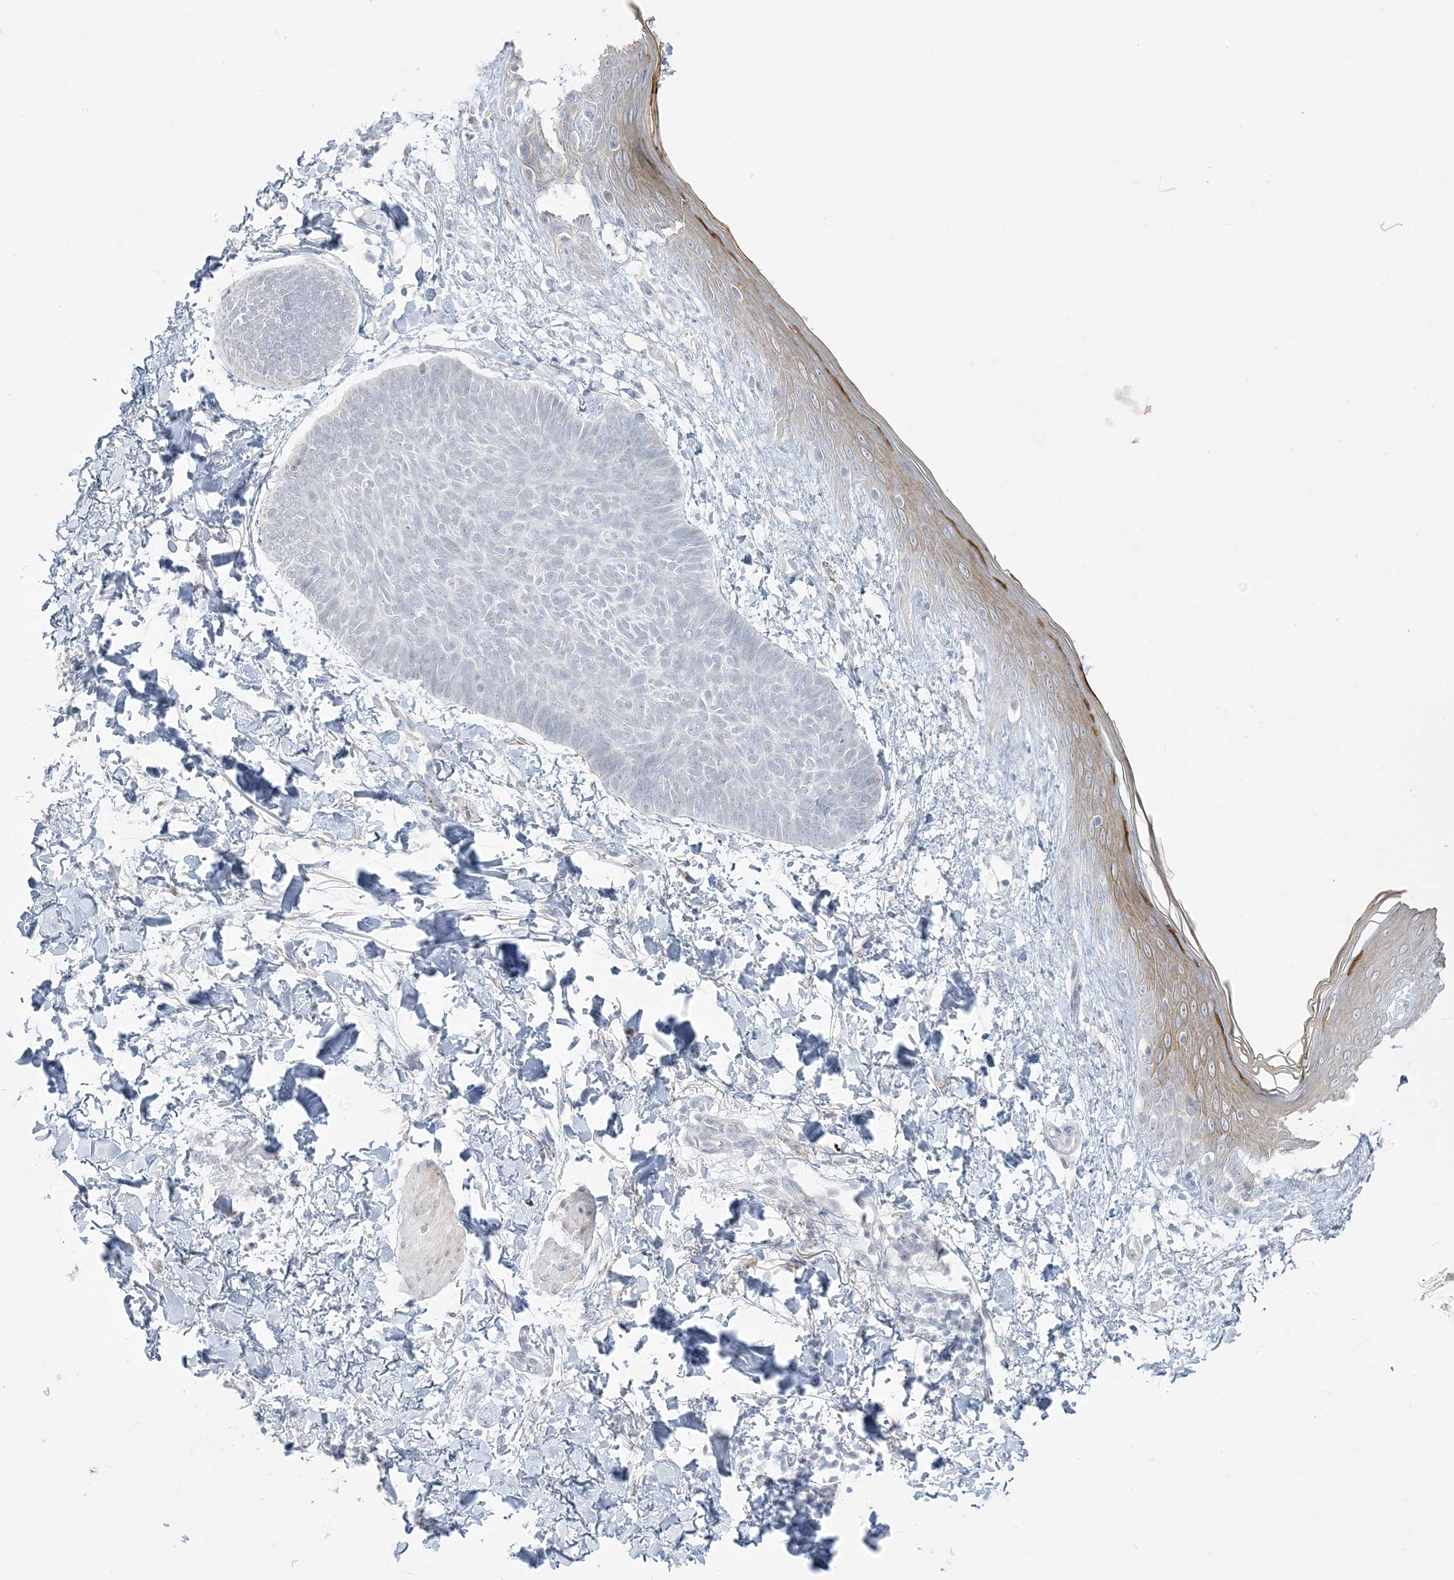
{"staining": {"intensity": "negative", "quantity": "none", "location": "none"}, "tissue": "skin cancer", "cell_type": "Tumor cells", "image_type": "cancer", "snomed": [{"axis": "morphology", "description": "Normal tissue, NOS"}, {"axis": "morphology", "description": "Basal cell carcinoma"}, {"axis": "topography", "description": "Skin"}], "caption": "IHC photomicrograph of human skin cancer (basal cell carcinoma) stained for a protein (brown), which shows no staining in tumor cells.", "gene": "ZC3H6", "patient": {"sex": "male", "age": 50}}